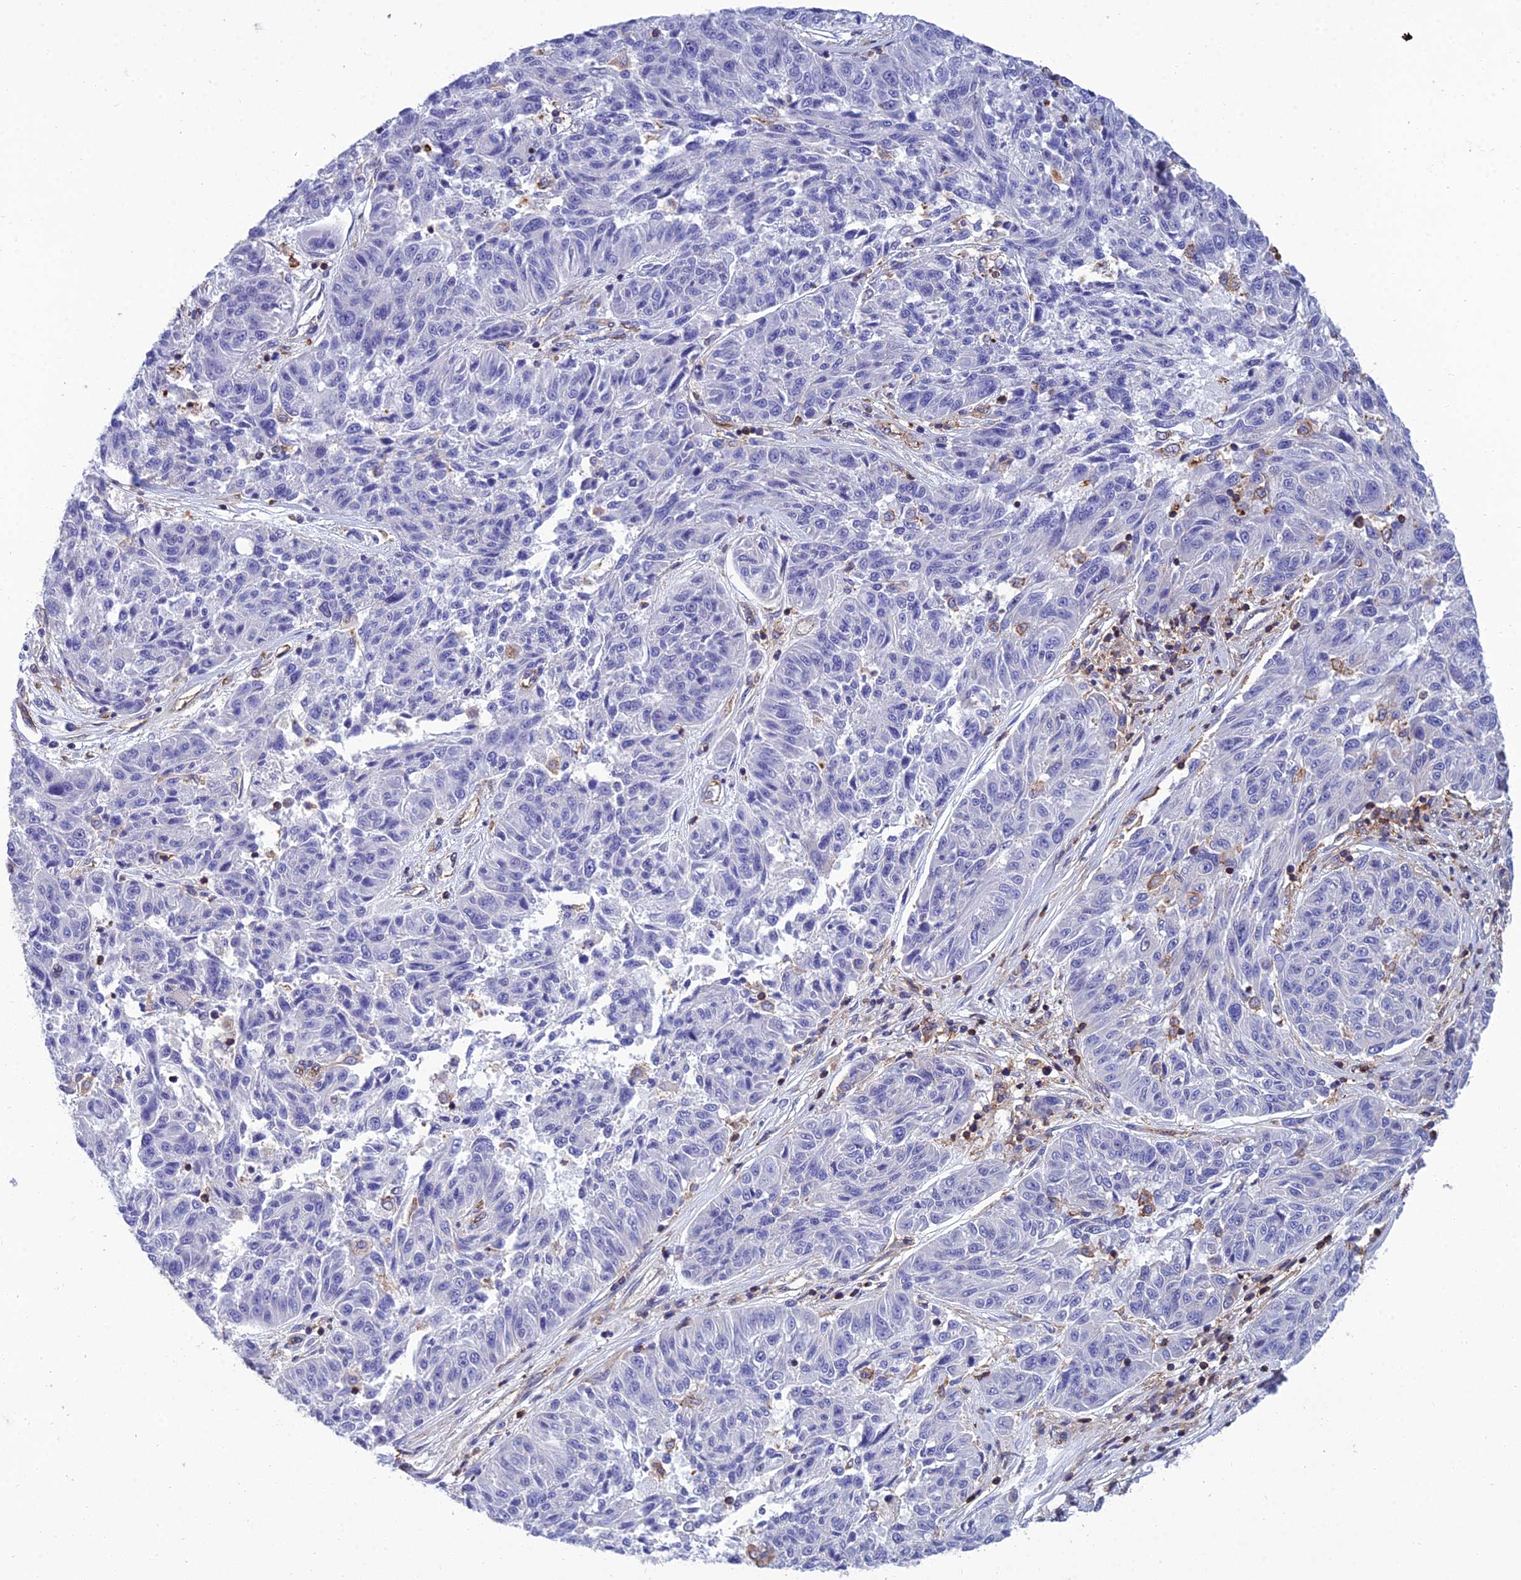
{"staining": {"intensity": "negative", "quantity": "none", "location": "none"}, "tissue": "melanoma", "cell_type": "Tumor cells", "image_type": "cancer", "snomed": [{"axis": "morphology", "description": "Malignant melanoma, NOS"}, {"axis": "topography", "description": "Skin"}], "caption": "DAB immunohistochemical staining of human melanoma demonstrates no significant positivity in tumor cells.", "gene": "PPP1R18", "patient": {"sex": "male", "age": 53}}